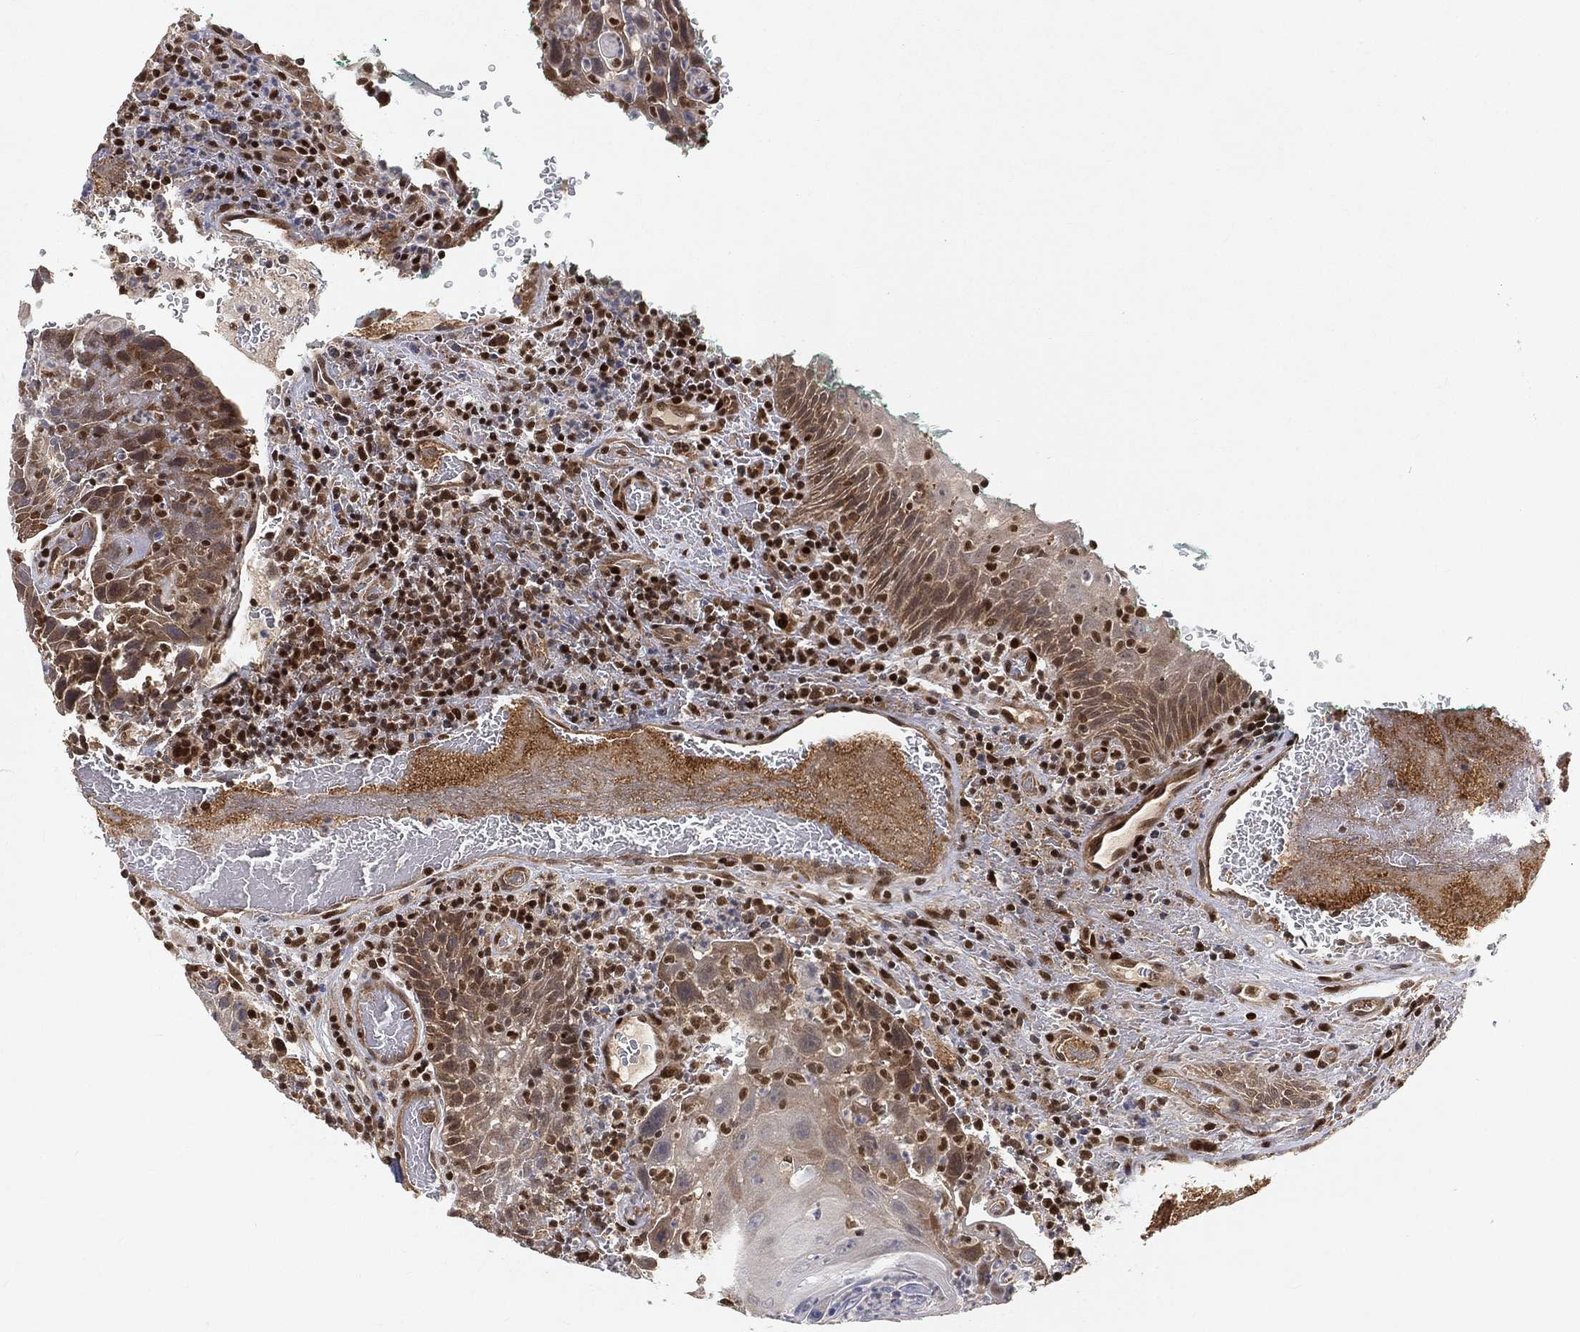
{"staining": {"intensity": "weak", "quantity": "25%-75%", "location": "cytoplasmic/membranous"}, "tissue": "head and neck cancer", "cell_type": "Tumor cells", "image_type": "cancer", "snomed": [{"axis": "morphology", "description": "Squamous cell carcinoma, NOS"}, {"axis": "topography", "description": "Head-Neck"}], "caption": "Human squamous cell carcinoma (head and neck) stained with a brown dye shows weak cytoplasmic/membranous positive staining in approximately 25%-75% of tumor cells.", "gene": "CRTC3", "patient": {"sex": "male", "age": 69}}